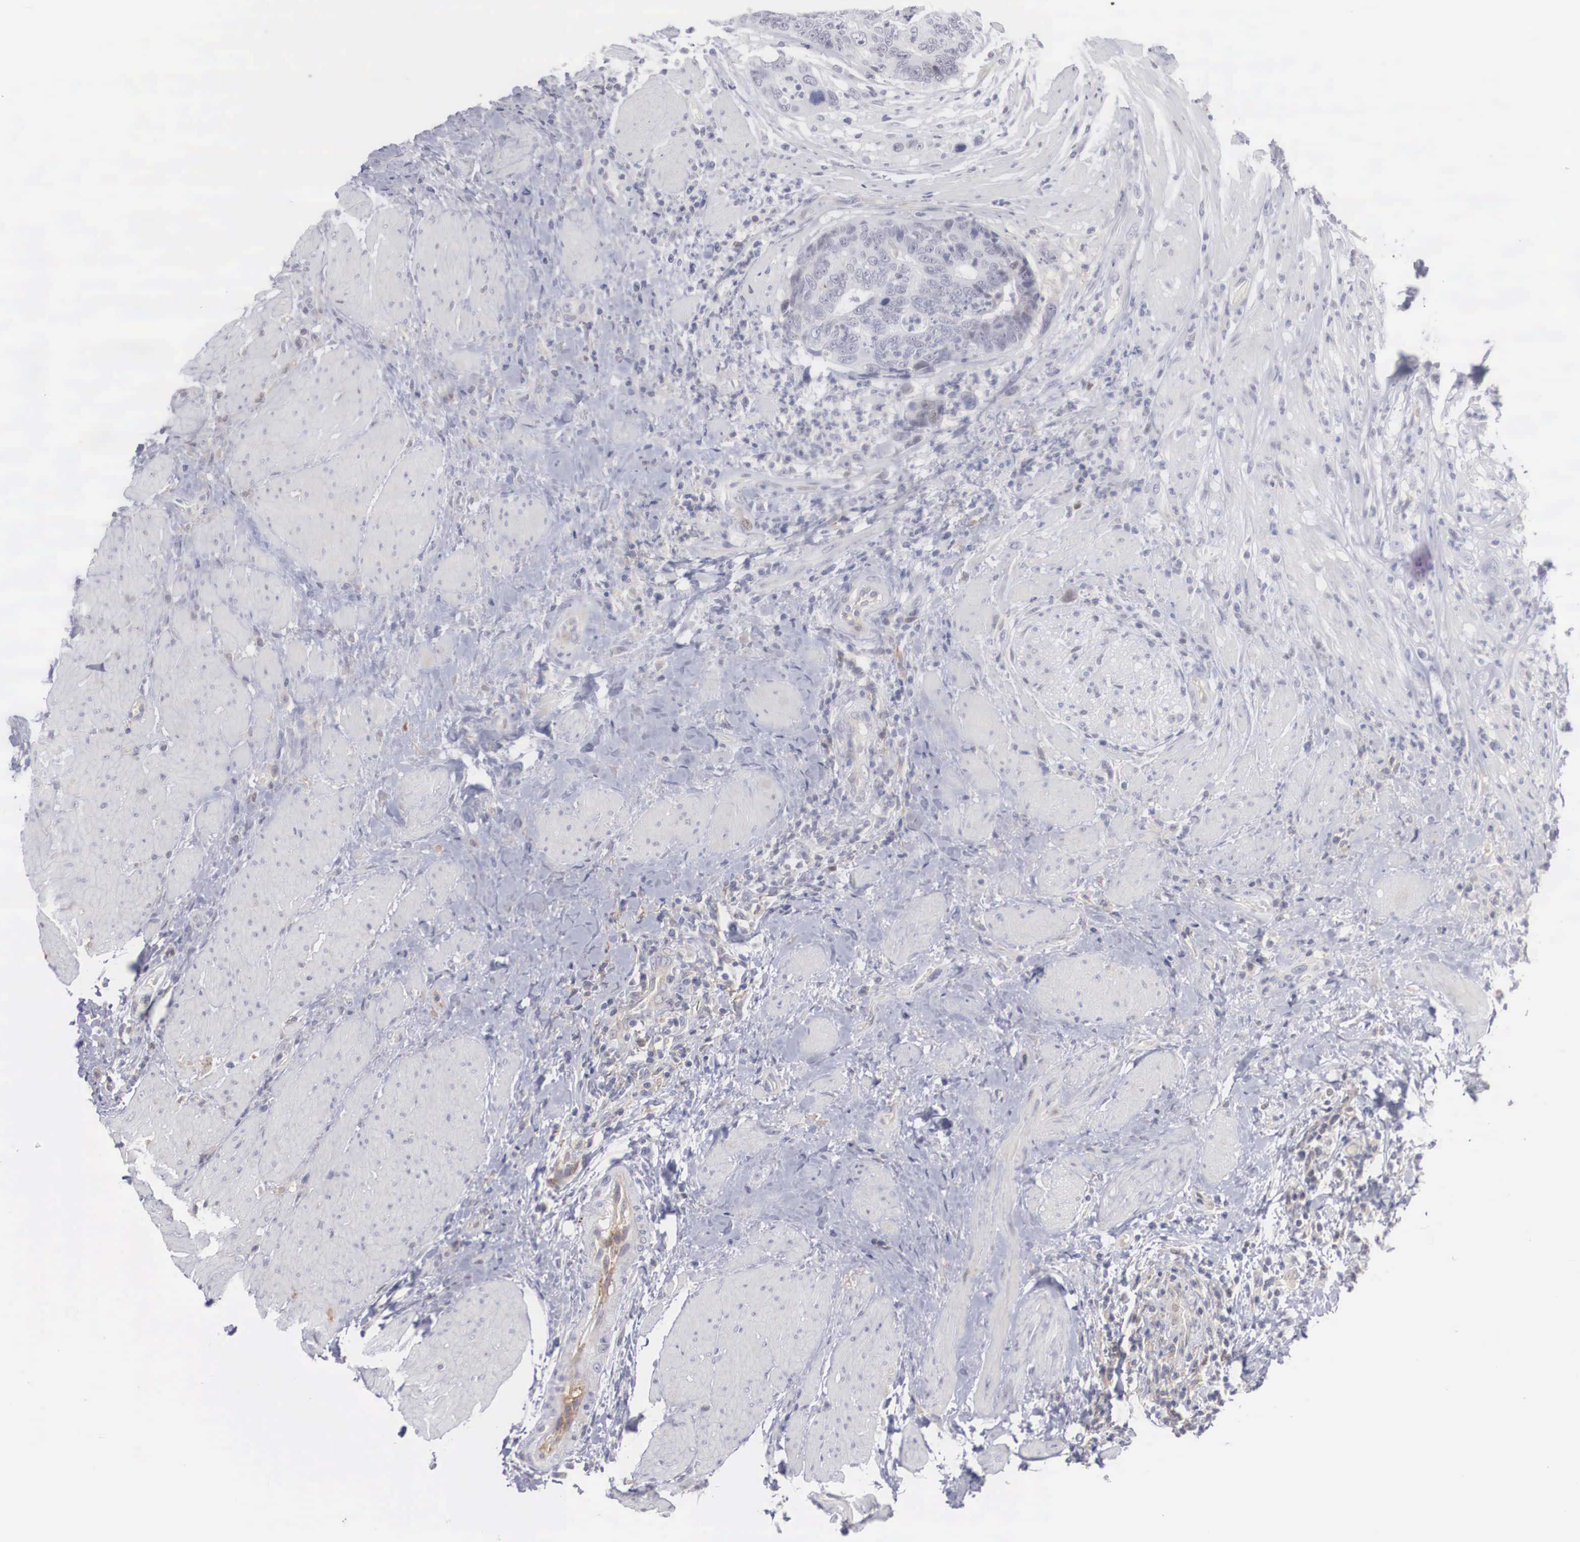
{"staining": {"intensity": "weak", "quantity": "<25%", "location": "nuclear"}, "tissue": "colorectal cancer", "cell_type": "Tumor cells", "image_type": "cancer", "snomed": [{"axis": "morphology", "description": "Adenocarcinoma, NOS"}, {"axis": "topography", "description": "Rectum"}], "caption": "Immunohistochemistry (IHC) histopathology image of human colorectal adenocarcinoma stained for a protein (brown), which demonstrates no staining in tumor cells.", "gene": "RBPJ", "patient": {"sex": "female", "age": 65}}